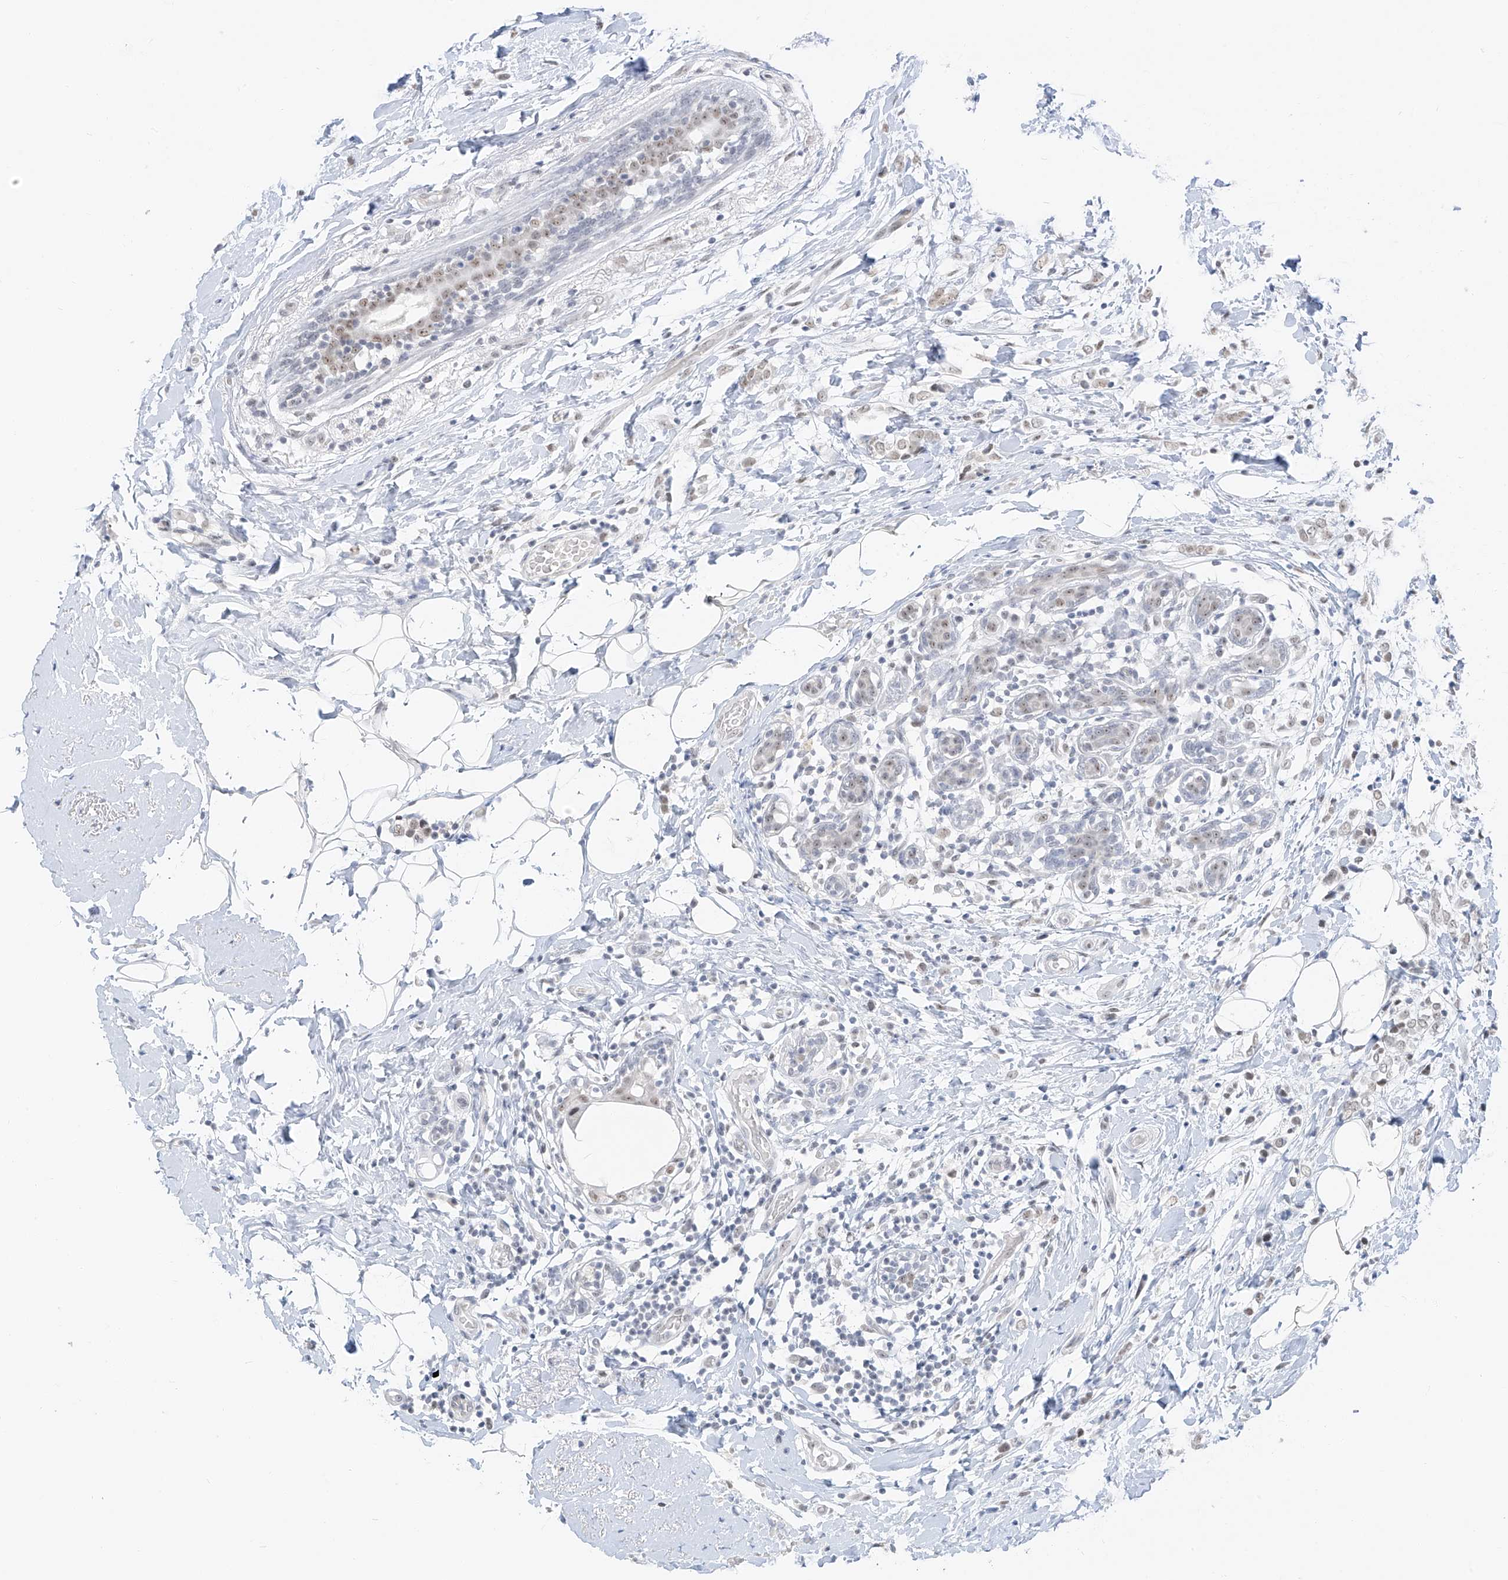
{"staining": {"intensity": "weak", "quantity": "25%-75%", "location": "nuclear"}, "tissue": "breast cancer", "cell_type": "Tumor cells", "image_type": "cancer", "snomed": [{"axis": "morphology", "description": "Normal tissue, NOS"}, {"axis": "morphology", "description": "Lobular carcinoma"}, {"axis": "topography", "description": "Breast"}], "caption": "Human breast cancer (lobular carcinoma) stained with a protein marker displays weak staining in tumor cells.", "gene": "PGC", "patient": {"sex": "female", "age": 47}}